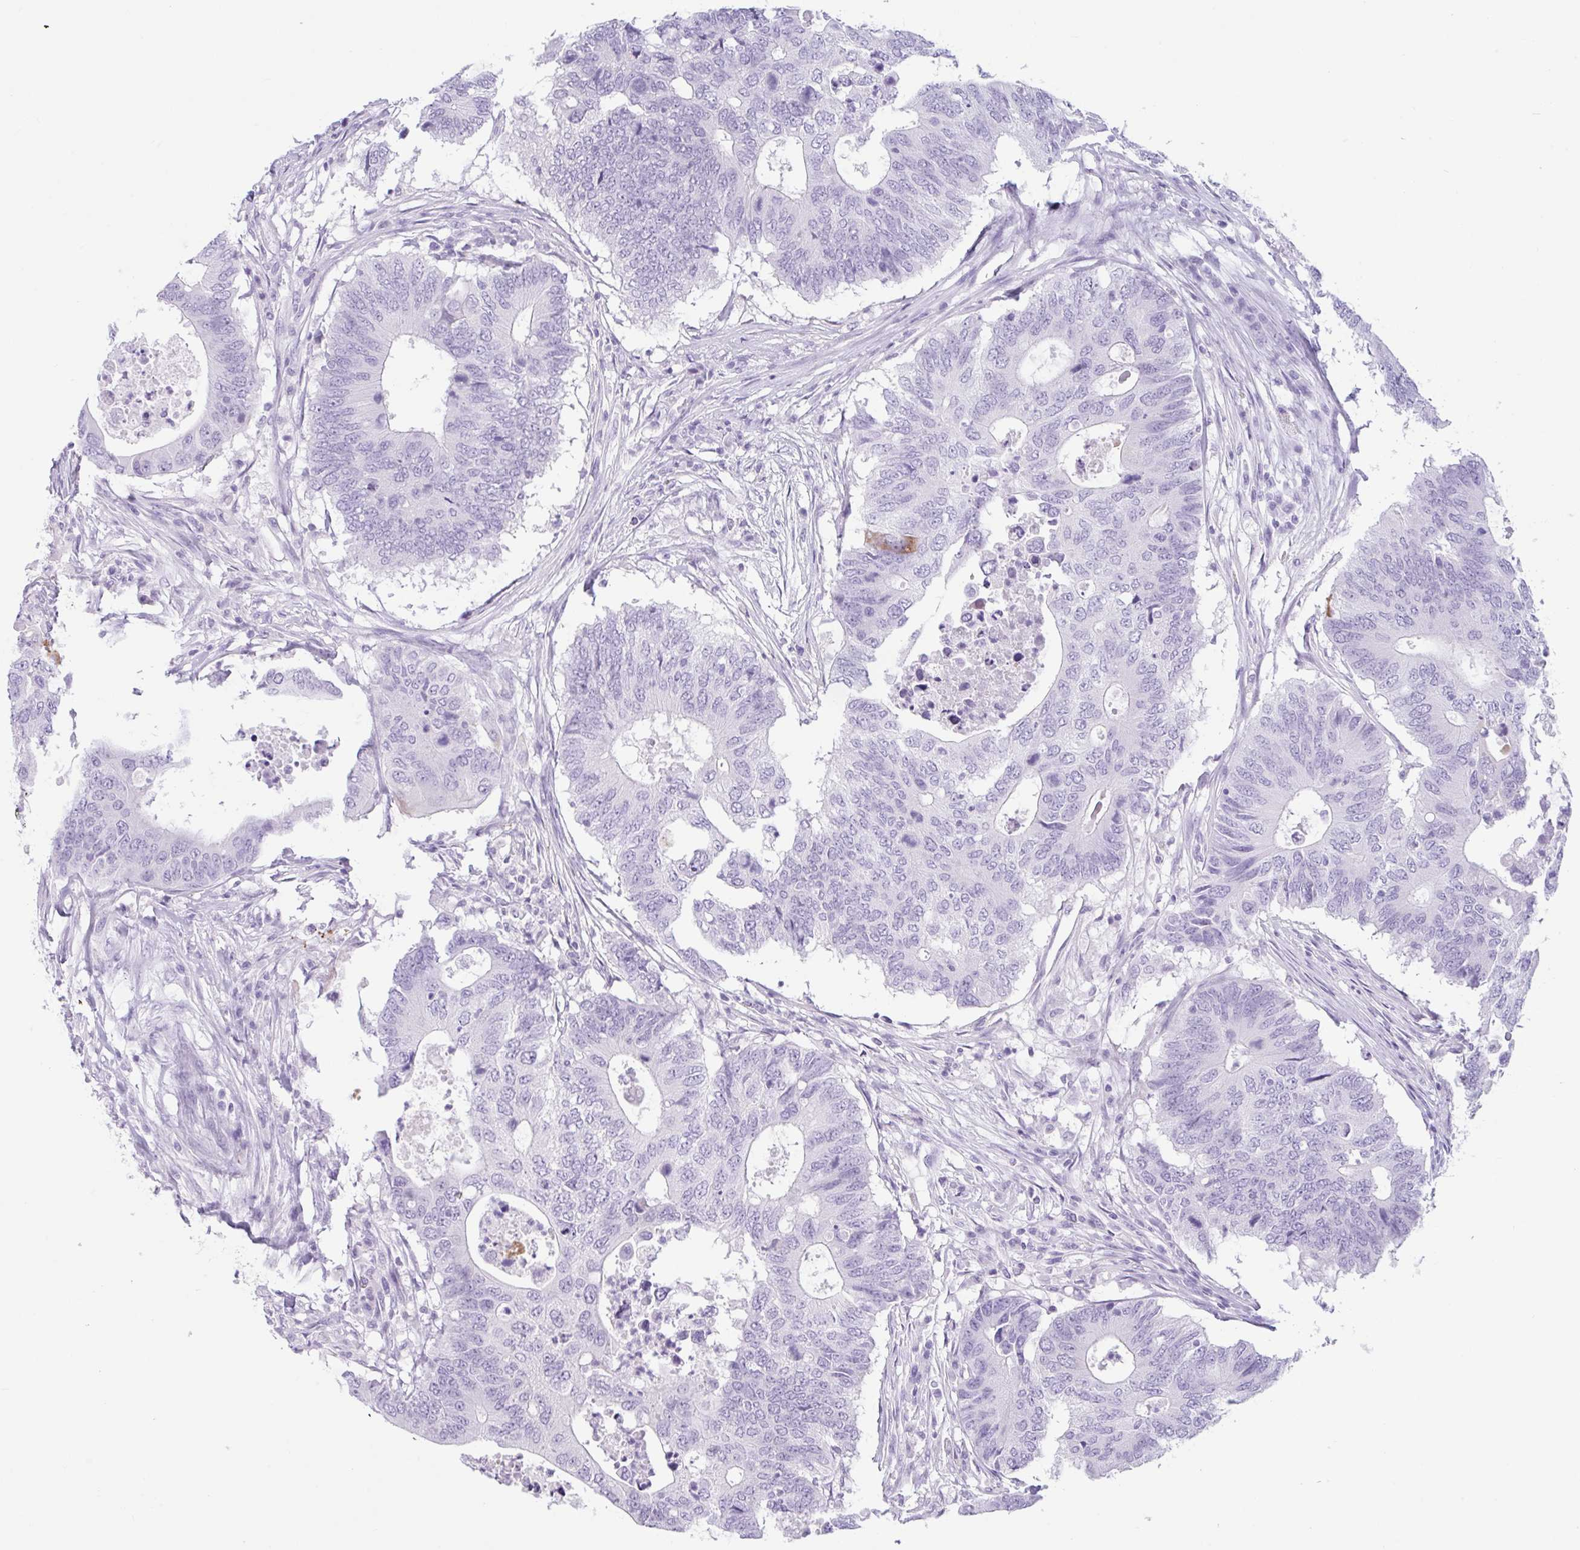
{"staining": {"intensity": "negative", "quantity": "none", "location": "none"}, "tissue": "colorectal cancer", "cell_type": "Tumor cells", "image_type": "cancer", "snomed": [{"axis": "morphology", "description": "Adenocarcinoma, NOS"}, {"axis": "topography", "description": "Colon"}], "caption": "This is an IHC photomicrograph of human colorectal cancer (adenocarcinoma). There is no staining in tumor cells.", "gene": "CTSE", "patient": {"sex": "male", "age": 71}}